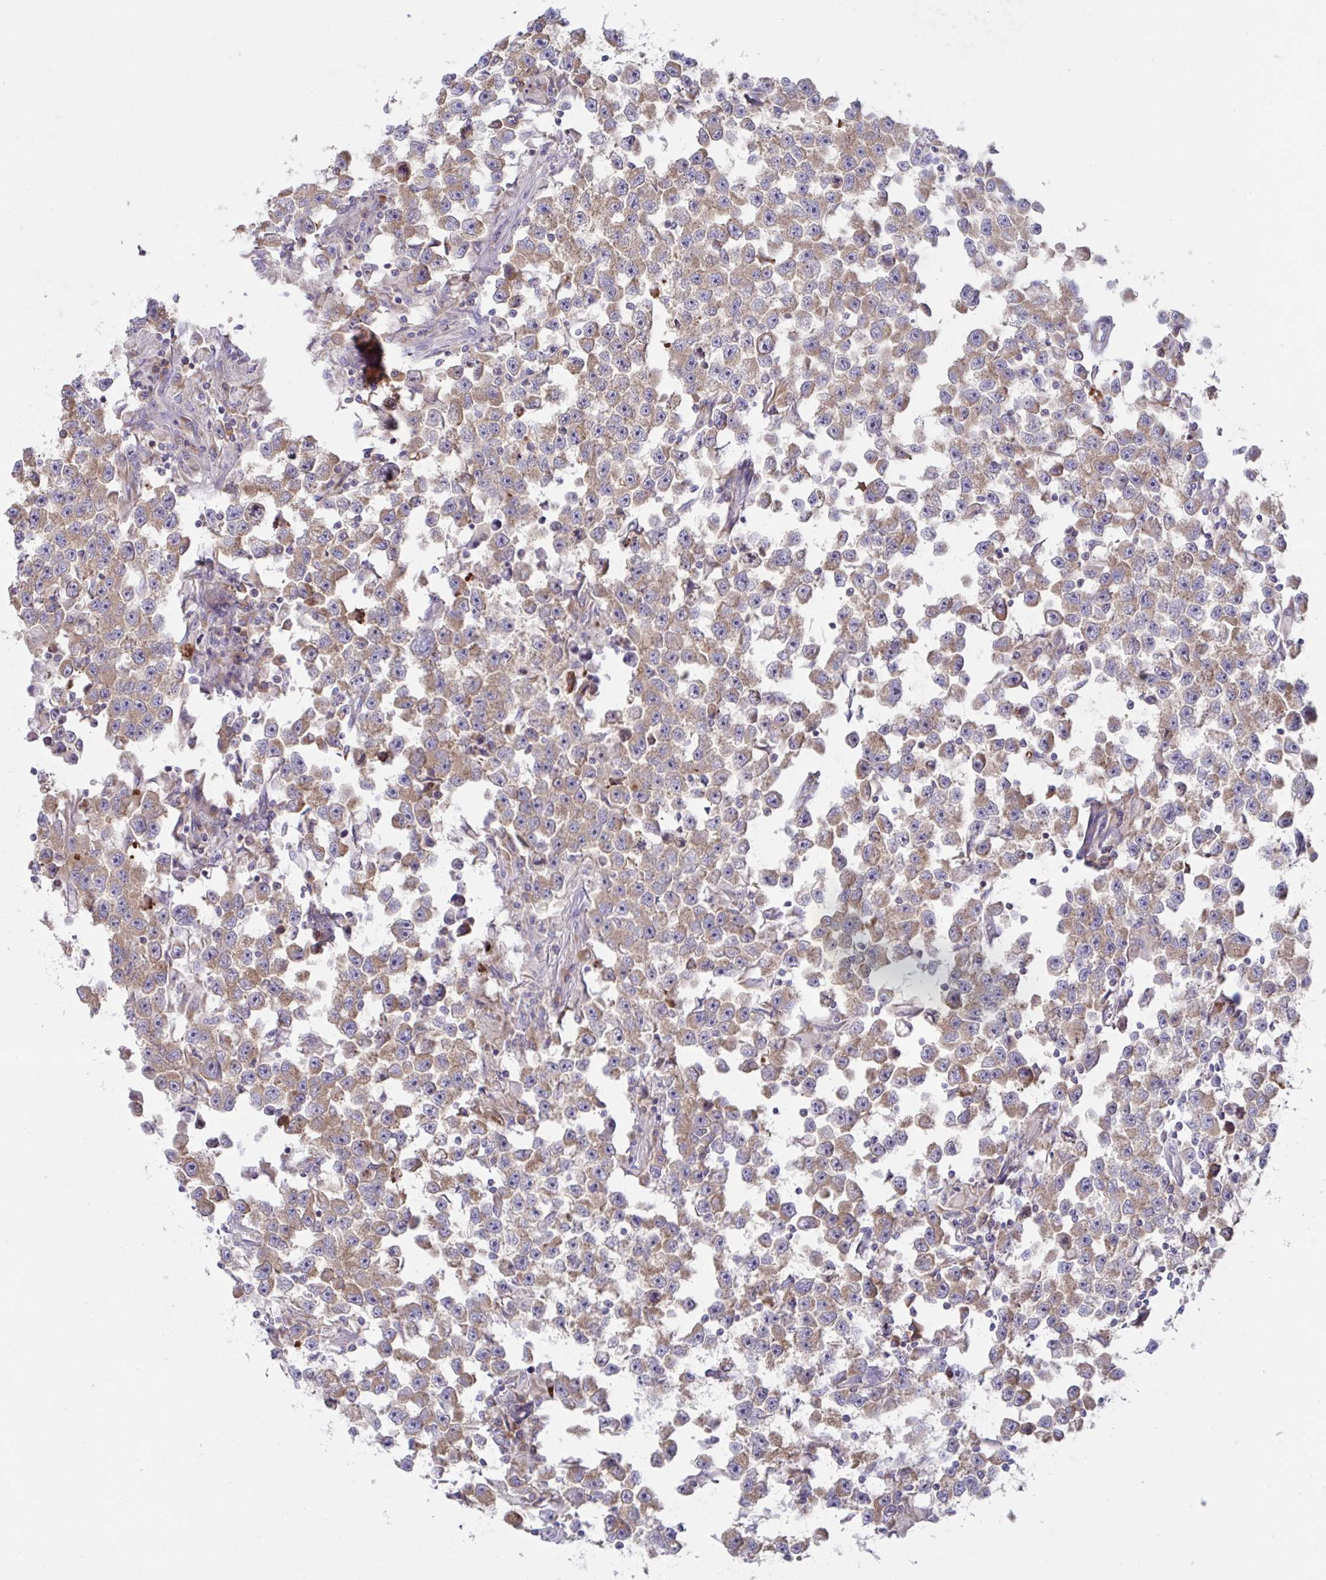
{"staining": {"intensity": "moderate", "quantity": "25%-75%", "location": "cytoplasmic/membranous"}, "tissue": "testis cancer", "cell_type": "Tumor cells", "image_type": "cancer", "snomed": [{"axis": "morphology", "description": "Seminoma, NOS"}, {"axis": "topography", "description": "Testis"}], "caption": "Tumor cells show medium levels of moderate cytoplasmic/membranous expression in about 25%-75% of cells in testis cancer (seminoma).", "gene": "FAU", "patient": {"sex": "male", "age": 33}}